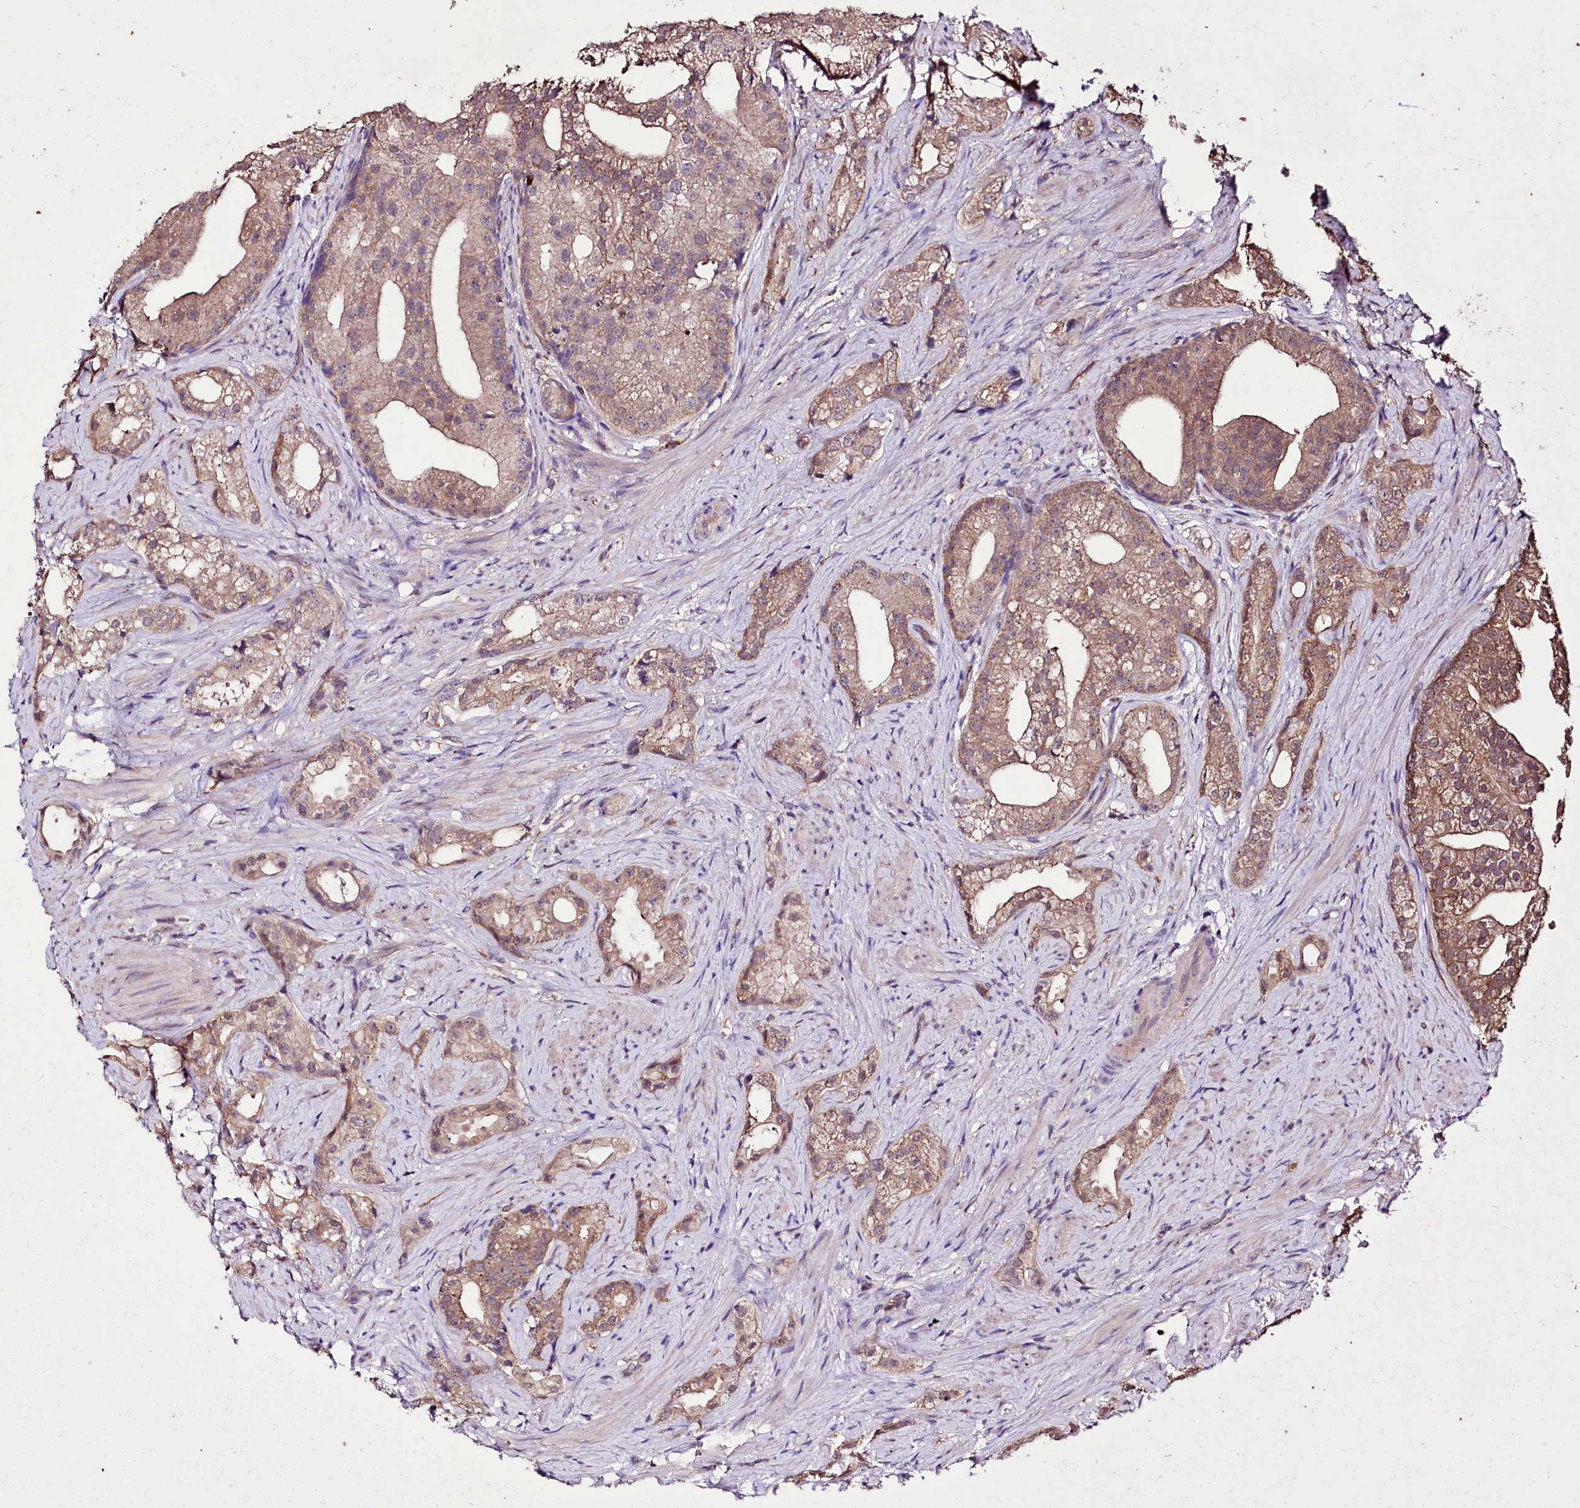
{"staining": {"intensity": "weak", "quantity": ">75%", "location": "cytoplasmic/membranous"}, "tissue": "prostate cancer", "cell_type": "Tumor cells", "image_type": "cancer", "snomed": [{"axis": "morphology", "description": "Adenocarcinoma, Low grade"}, {"axis": "topography", "description": "Prostate"}], "caption": "Approximately >75% of tumor cells in prostate cancer display weak cytoplasmic/membranous protein positivity as visualized by brown immunohistochemical staining.", "gene": "KLRB1", "patient": {"sex": "male", "age": 71}}